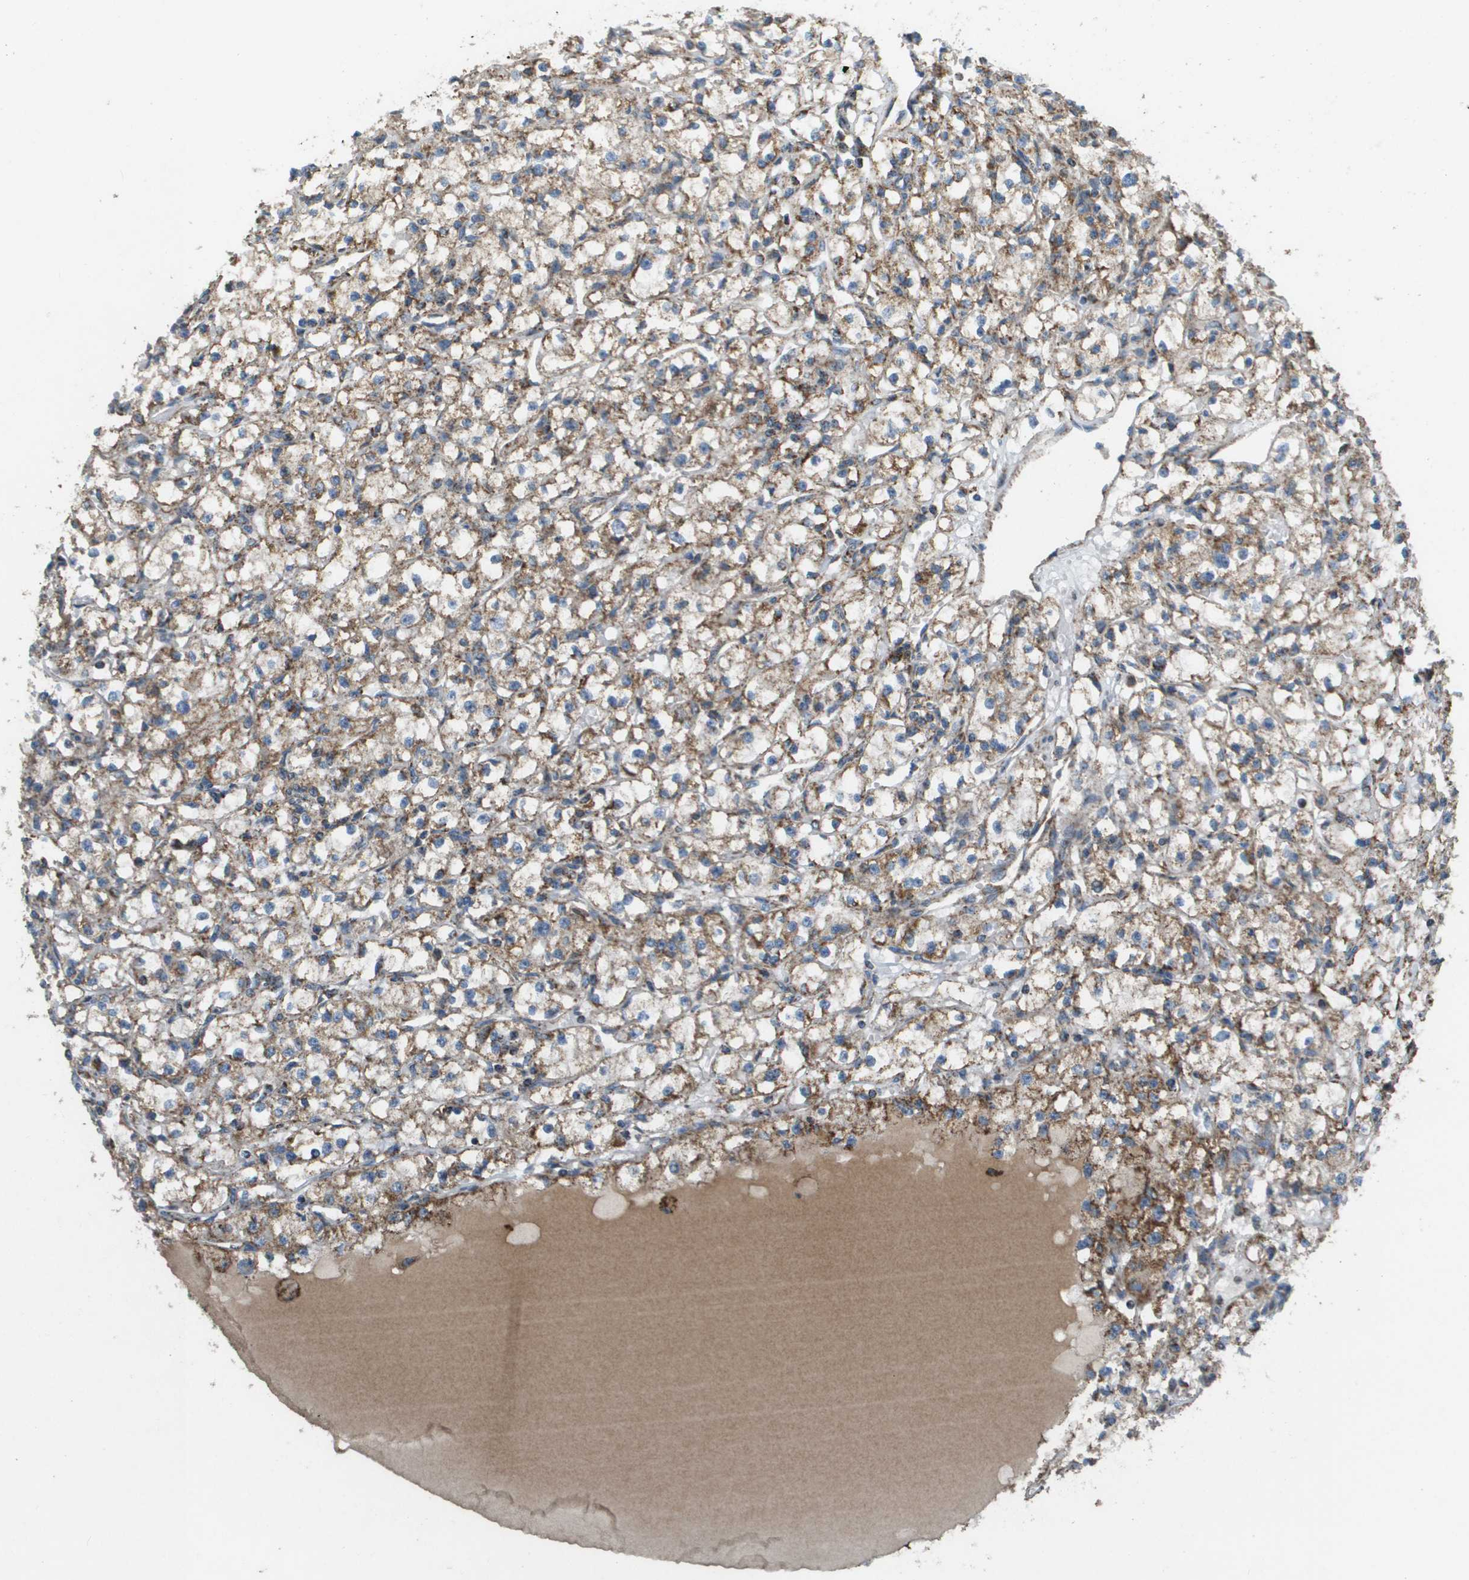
{"staining": {"intensity": "moderate", "quantity": ">75%", "location": "cytoplasmic/membranous"}, "tissue": "renal cancer", "cell_type": "Tumor cells", "image_type": "cancer", "snomed": [{"axis": "morphology", "description": "Adenocarcinoma, NOS"}, {"axis": "topography", "description": "Kidney"}], "caption": "This histopathology image exhibits IHC staining of human renal cancer, with medium moderate cytoplasmic/membranous positivity in about >75% of tumor cells.", "gene": "NRK", "patient": {"sex": "male", "age": 56}}